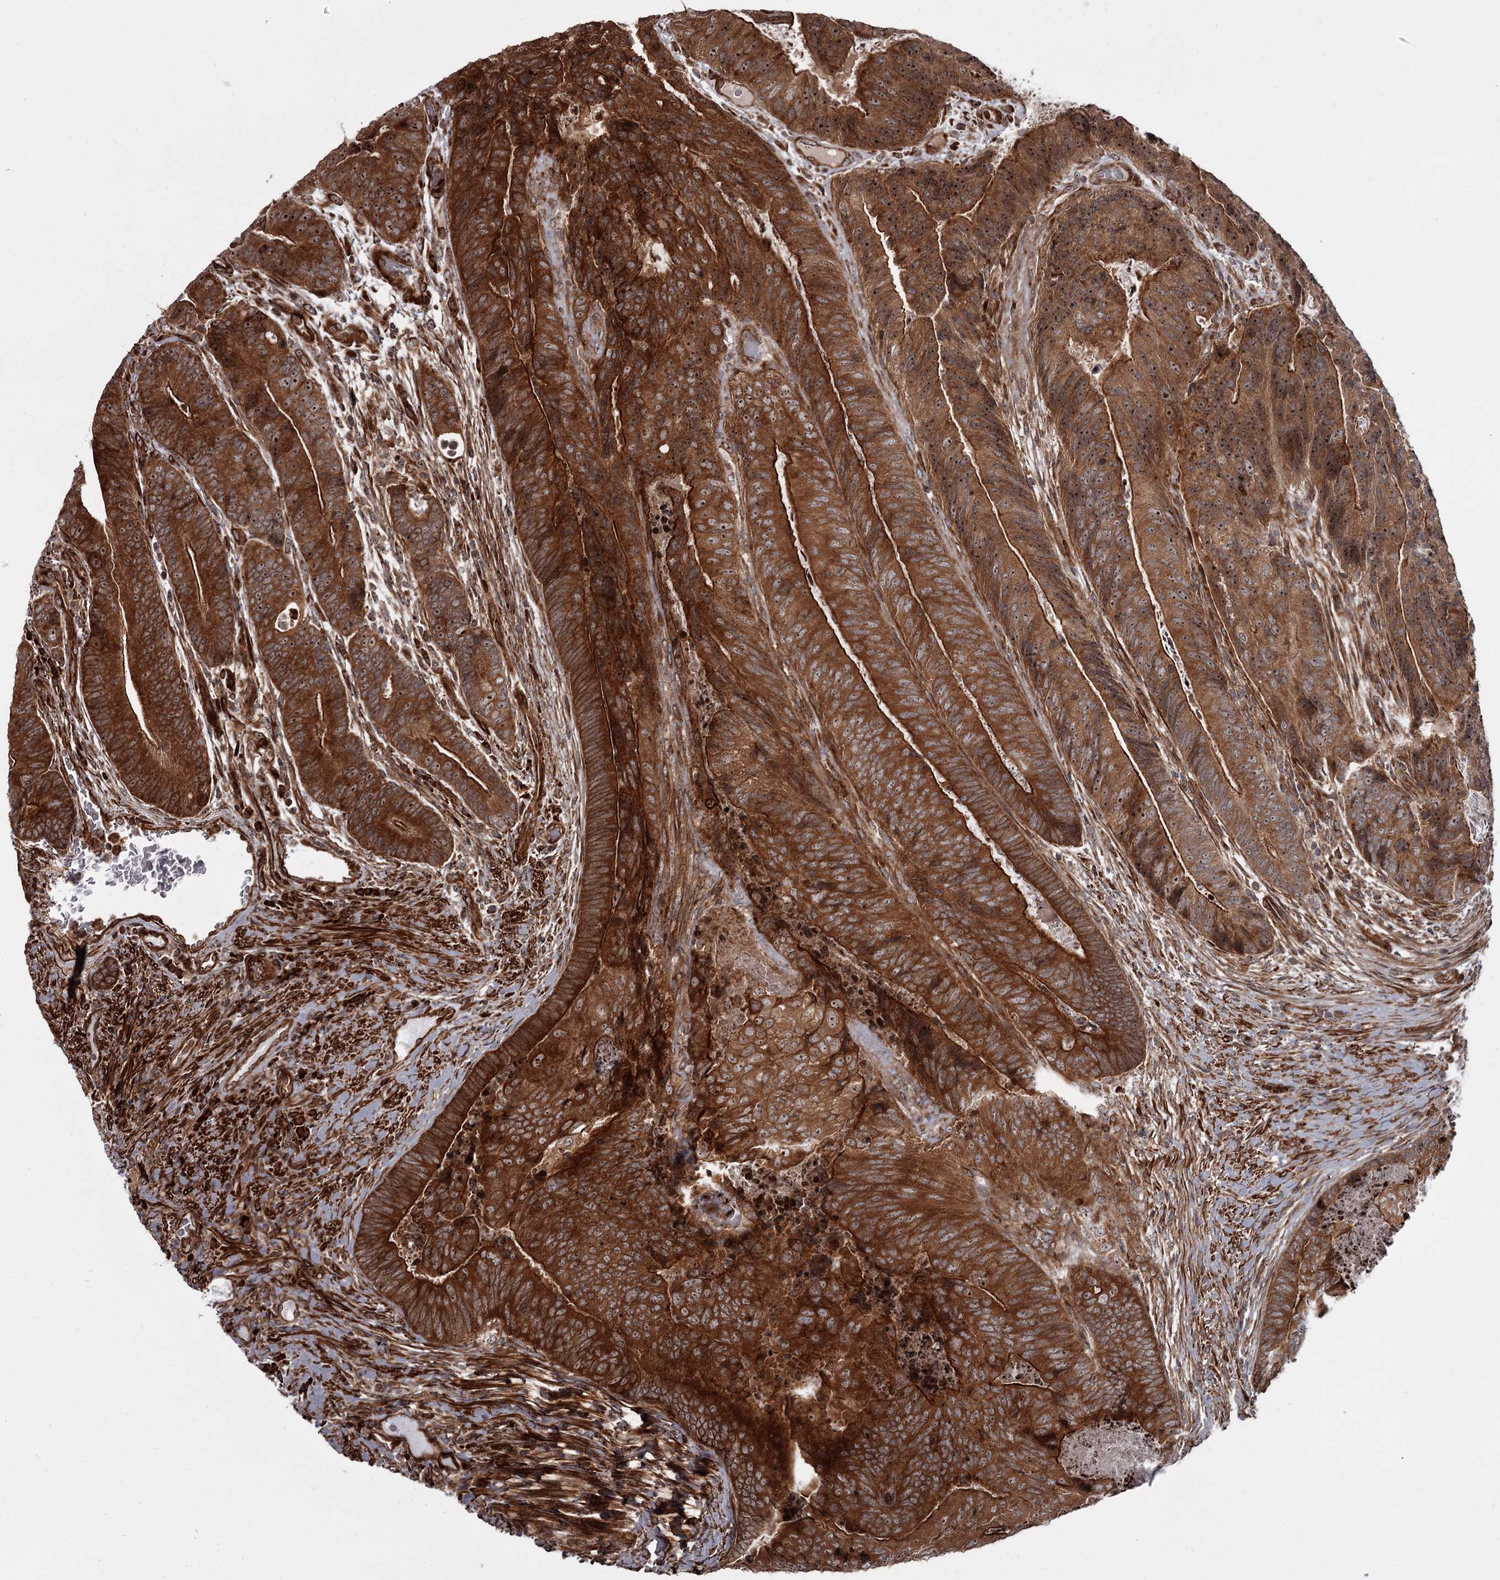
{"staining": {"intensity": "strong", "quantity": ">75%", "location": "cytoplasmic/membranous,nuclear"}, "tissue": "colorectal cancer", "cell_type": "Tumor cells", "image_type": "cancer", "snomed": [{"axis": "morphology", "description": "Adenocarcinoma, NOS"}, {"axis": "topography", "description": "Colon"}], "caption": "High-magnification brightfield microscopy of colorectal cancer (adenocarcinoma) stained with DAB (brown) and counterstained with hematoxylin (blue). tumor cells exhibit strong cytoplasmic/membranous and nuclear staining is identified in about>75% of cells.", "gene": "THAP9", "patient": {"sex": "female", "age": 67}}